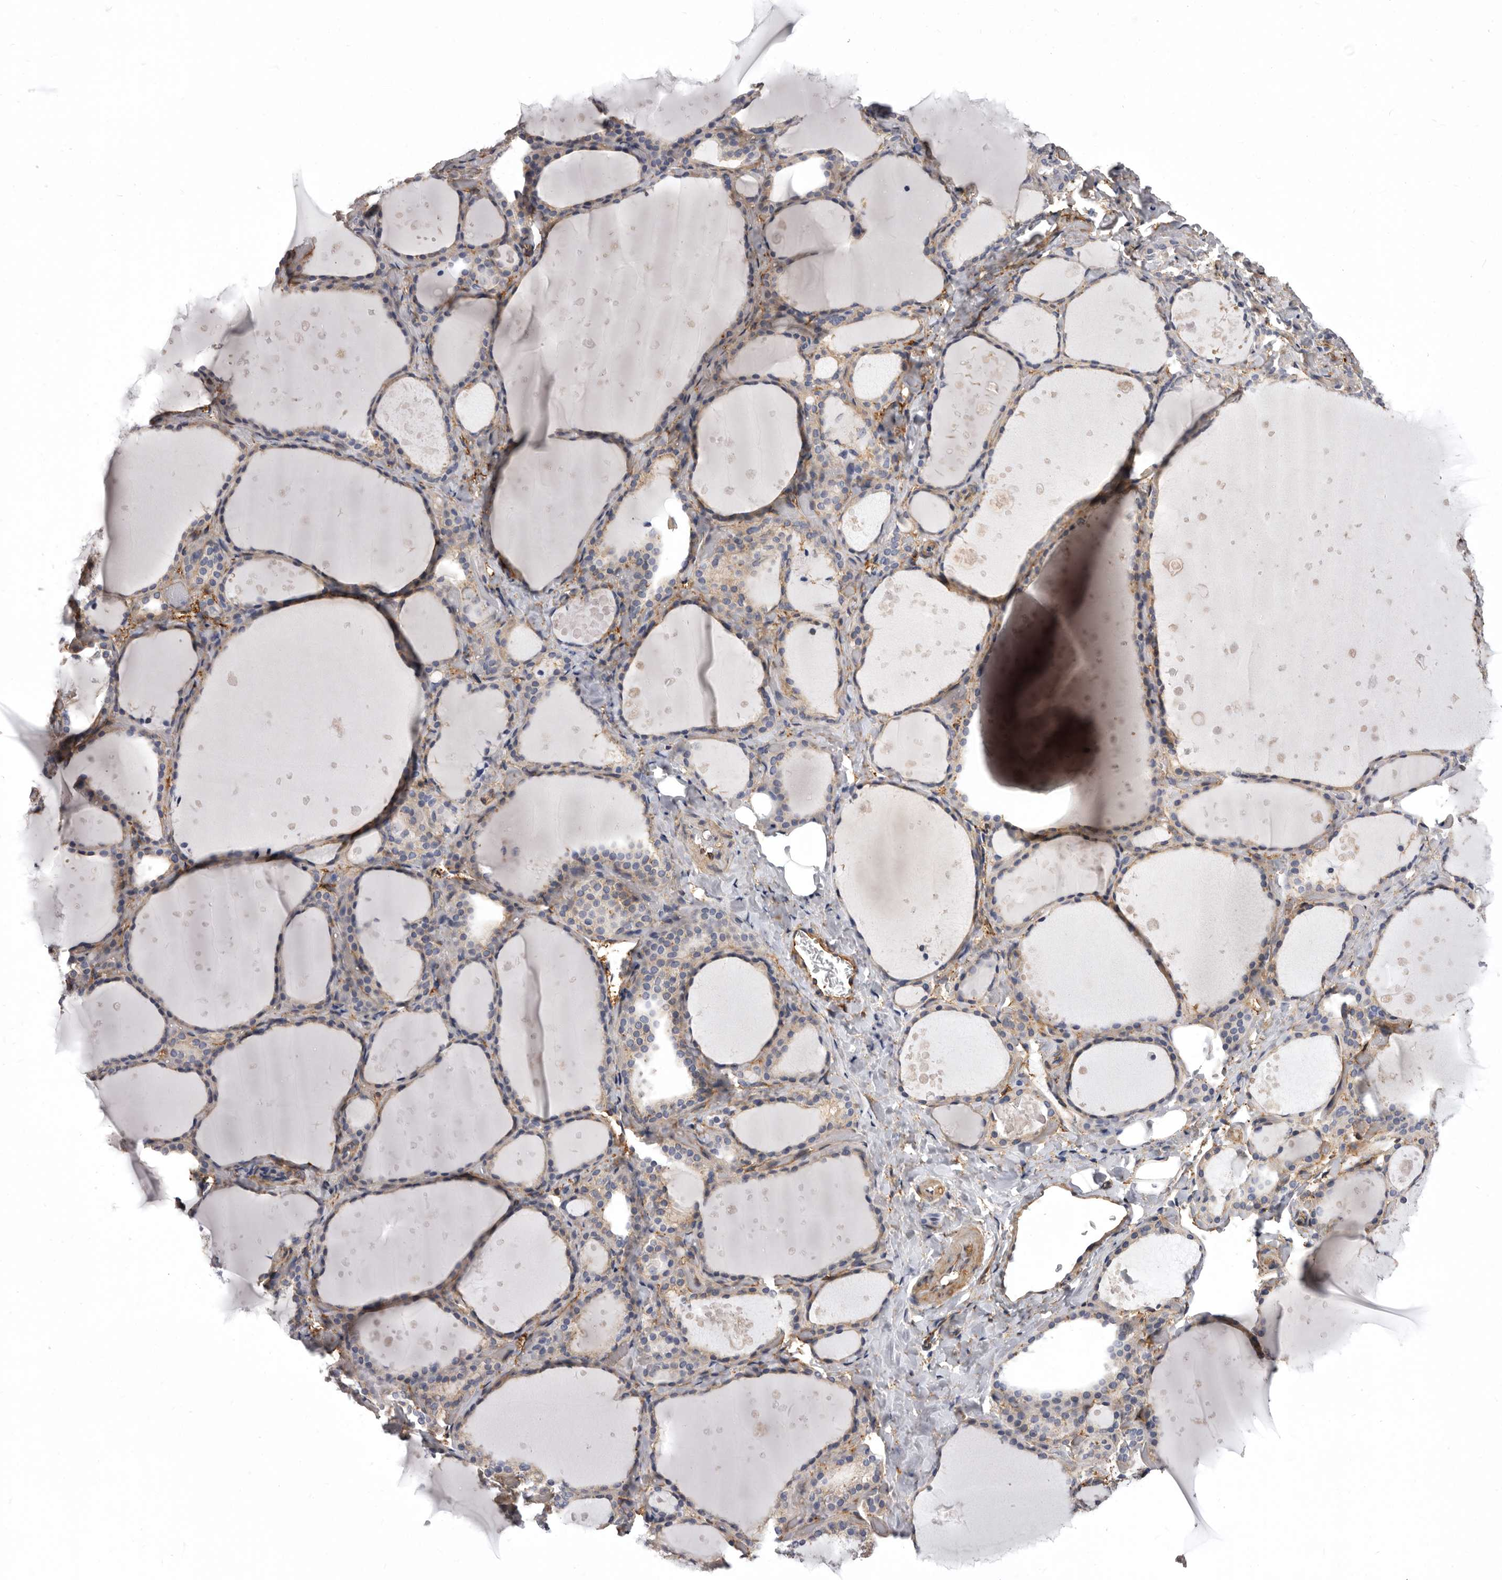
{"staining": {"intensity": "weak", "quantity": "25%-75%", "location": "cytoplasmic/membranous"}, "tissue": "thyroid gland", "cell_type": "Glandular cells", "image_type": "normal", "snomed": [{"axis": "morphology", "description": "Normal tissue, NOS"}, {"axis": "topography", "description": "Thyroid gland"}], "caption": "IHC of normal thyroid gland demonstrates low levels of weak cytoplasmic/membranous staining in approximately 25%-75% of glandular cells. The protein is stained brown, and the nuclei are stained in blue (DAB (3,3'-diaminobenzidine) IHC with brightfield microscopy, high magnification).", "gene": "ENAH", "patient": {"sex": "female", "age": 44}}